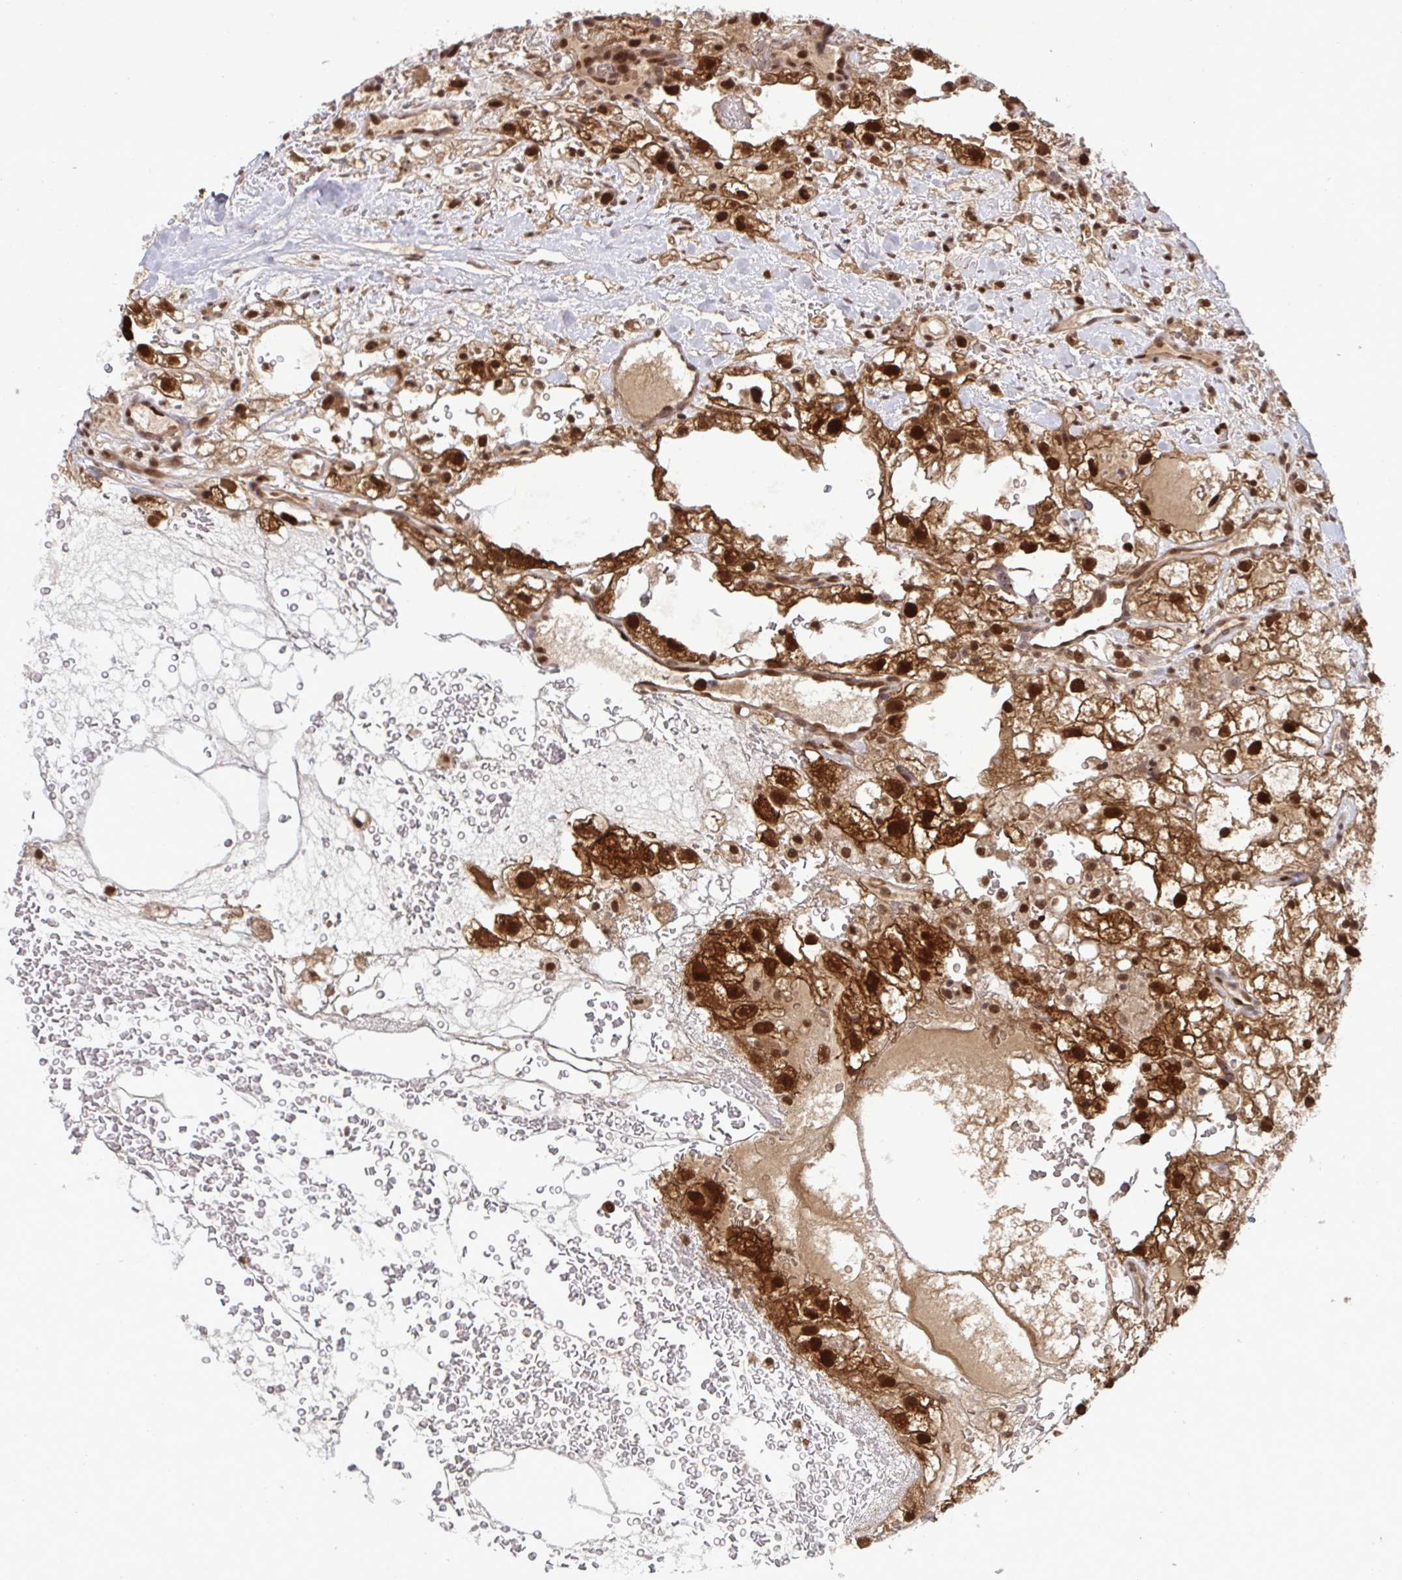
{"staining": {"intensity": "strong", "quantity": ">75%", "location": "cytoplasmic/membranous,nuclear"}, "tissue": "renal cancer", "cell_type": "Tumor cells", "image_type": "cancer", "snomed": [{"axis": "morphology", "description": "Adenocarcinoma, NOS"}, {"axis": "topography", "description": "Kidney"}], "caption": "The photomicrograph demonstrates immunohistochemical staining of renal cancer. There is strong cytoplasmic/membranous and nuclear expression is identified in about >75% of tumor cells.", "gene": "UXT", "patient": {"sex": "male", "age": 59}}